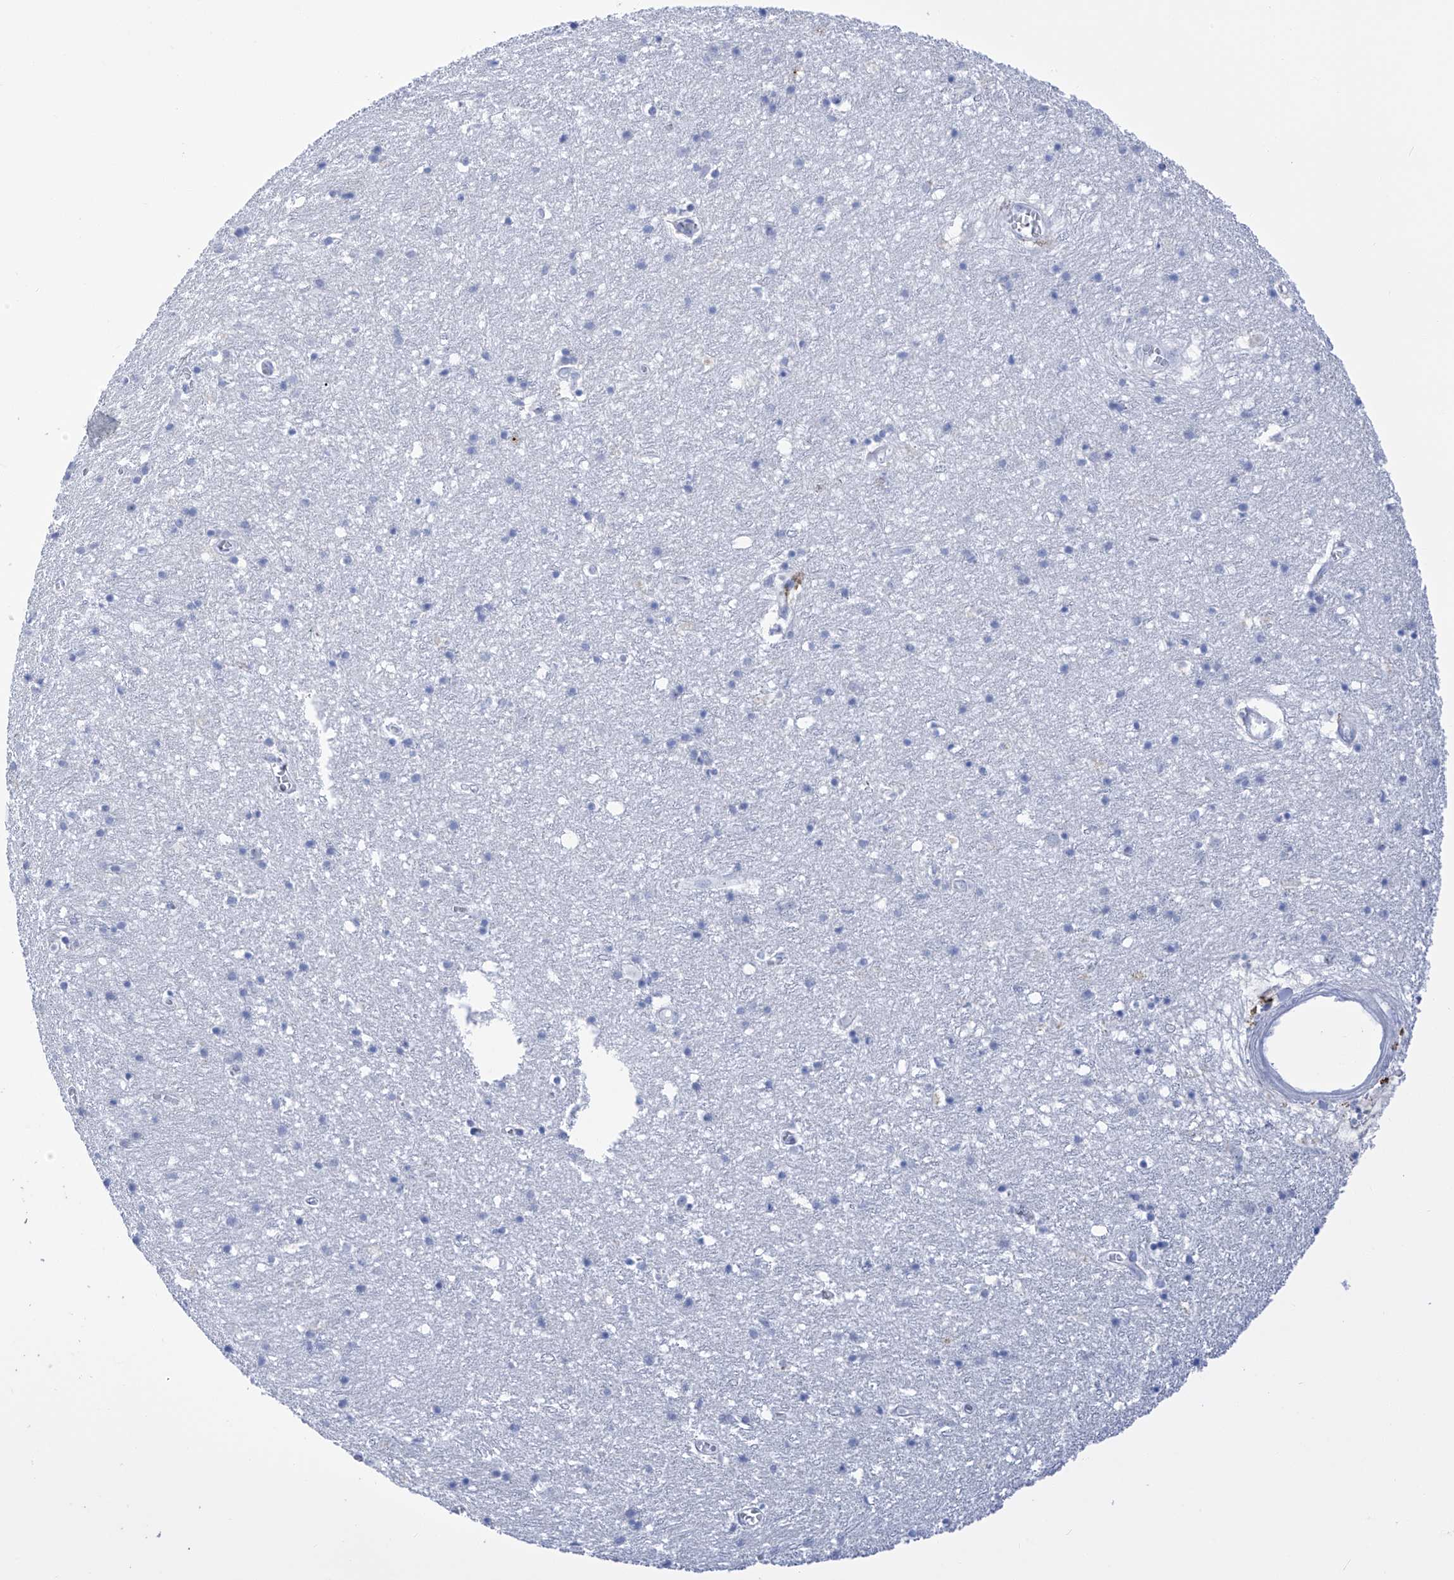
{"staining": {"intensity": "negative", "quantity": "none", "location": "none"}, "tissue": "cerebral cortex", "cell_type": "Endothelial cells", "image_type": "normal", "snomed": [{"axis": "morphology", "description": "Normal tissue, NOS"}, {"axis": "topography", "description": "Cerebral cortex"}], "caption": "High power microscopy image of an immunohistochemistry (IHC) photomicrograph of unremarkable cerebral cortex, revealing no significant expression in endothelial cells.", "gene": "FLG", "patient": {"sex": "female", "age": 64}}